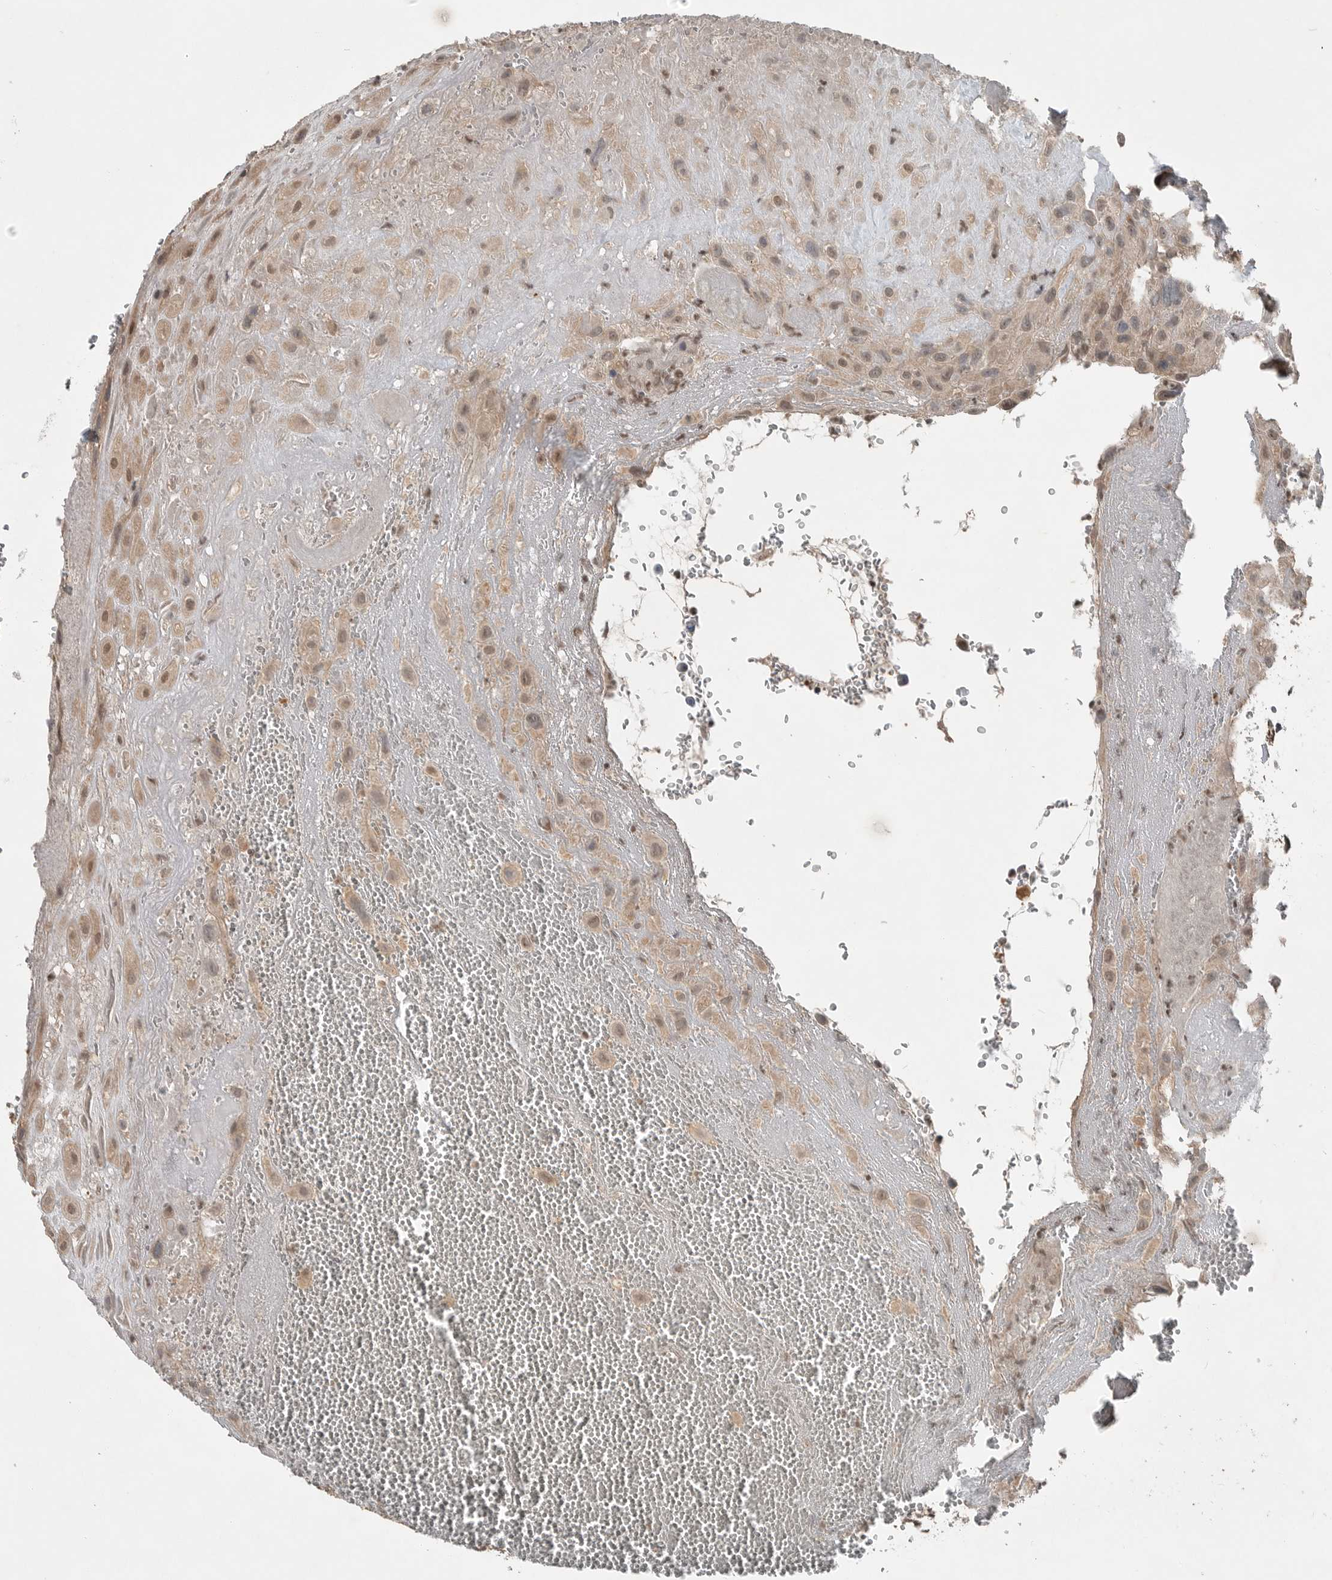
{"staining": {"intensity": "moderate", "quantity": ">75%", "location": "cytoplasmic/membranous,nuclear"}, "tissue": "placenta", "cell_type": "Decidual cells", "image_type": "normal", "snomed": [{"axis": "morphology", "description": "Normal tissue, NOS"}, {"axis": "topography", "description": "Placenta"}], "caption": "Placenta stained with DAB (3,3'-diaminobenzidine) immunohistochemistry (IHC) demonstrates medium levels of moderate cytoplasmic/membranous,nuclear staining in about >75% of decidual cells.", "gene": "MFAP3L", "patient": {"sex": "female", "age": 35}}